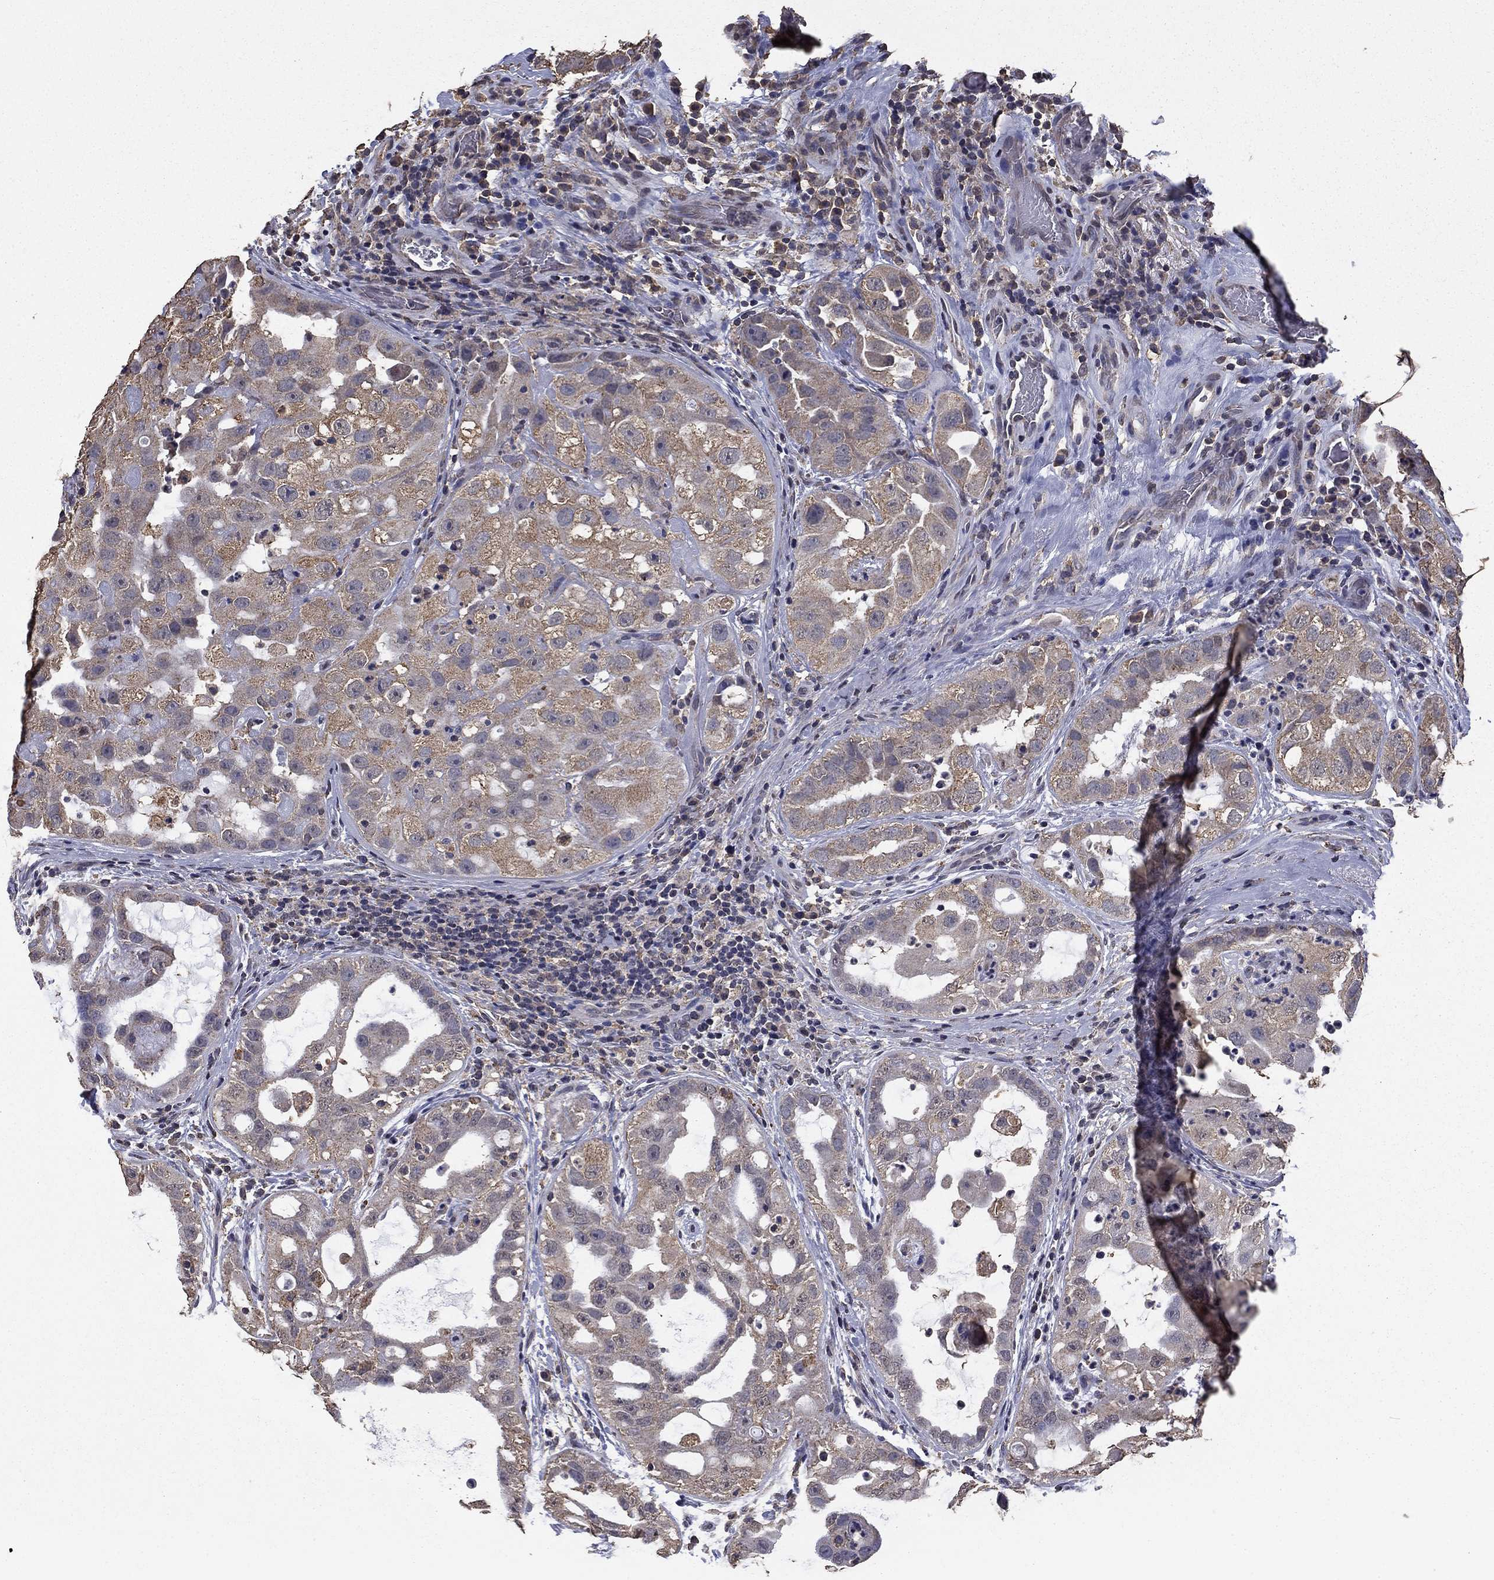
{"staining": {"intensity": "negative", "quantity": "none", "location": "none"}, "tissue": "urothelial cancer", "cell_type": "Tumor cells", "image_type": "cancer", "snomed": [{"axis": "morphology", "description": "Urothelial carcinoma, High grade"}, {"axis": "topography", "description": "Urinary bladder"}], "caption": "Immunohistochemistry micrograph of urothelial carcinoma (high-grade) stained for a protein (brown), which shows no positivity in tumor cells. (Stains: DAB immunohistochemistry with hematoxylin counter stain, Microscopy: brightfield microscopy at high magnification).", "gene": "MFAP3L", "patient": {"sex": "female", "age": 41}}